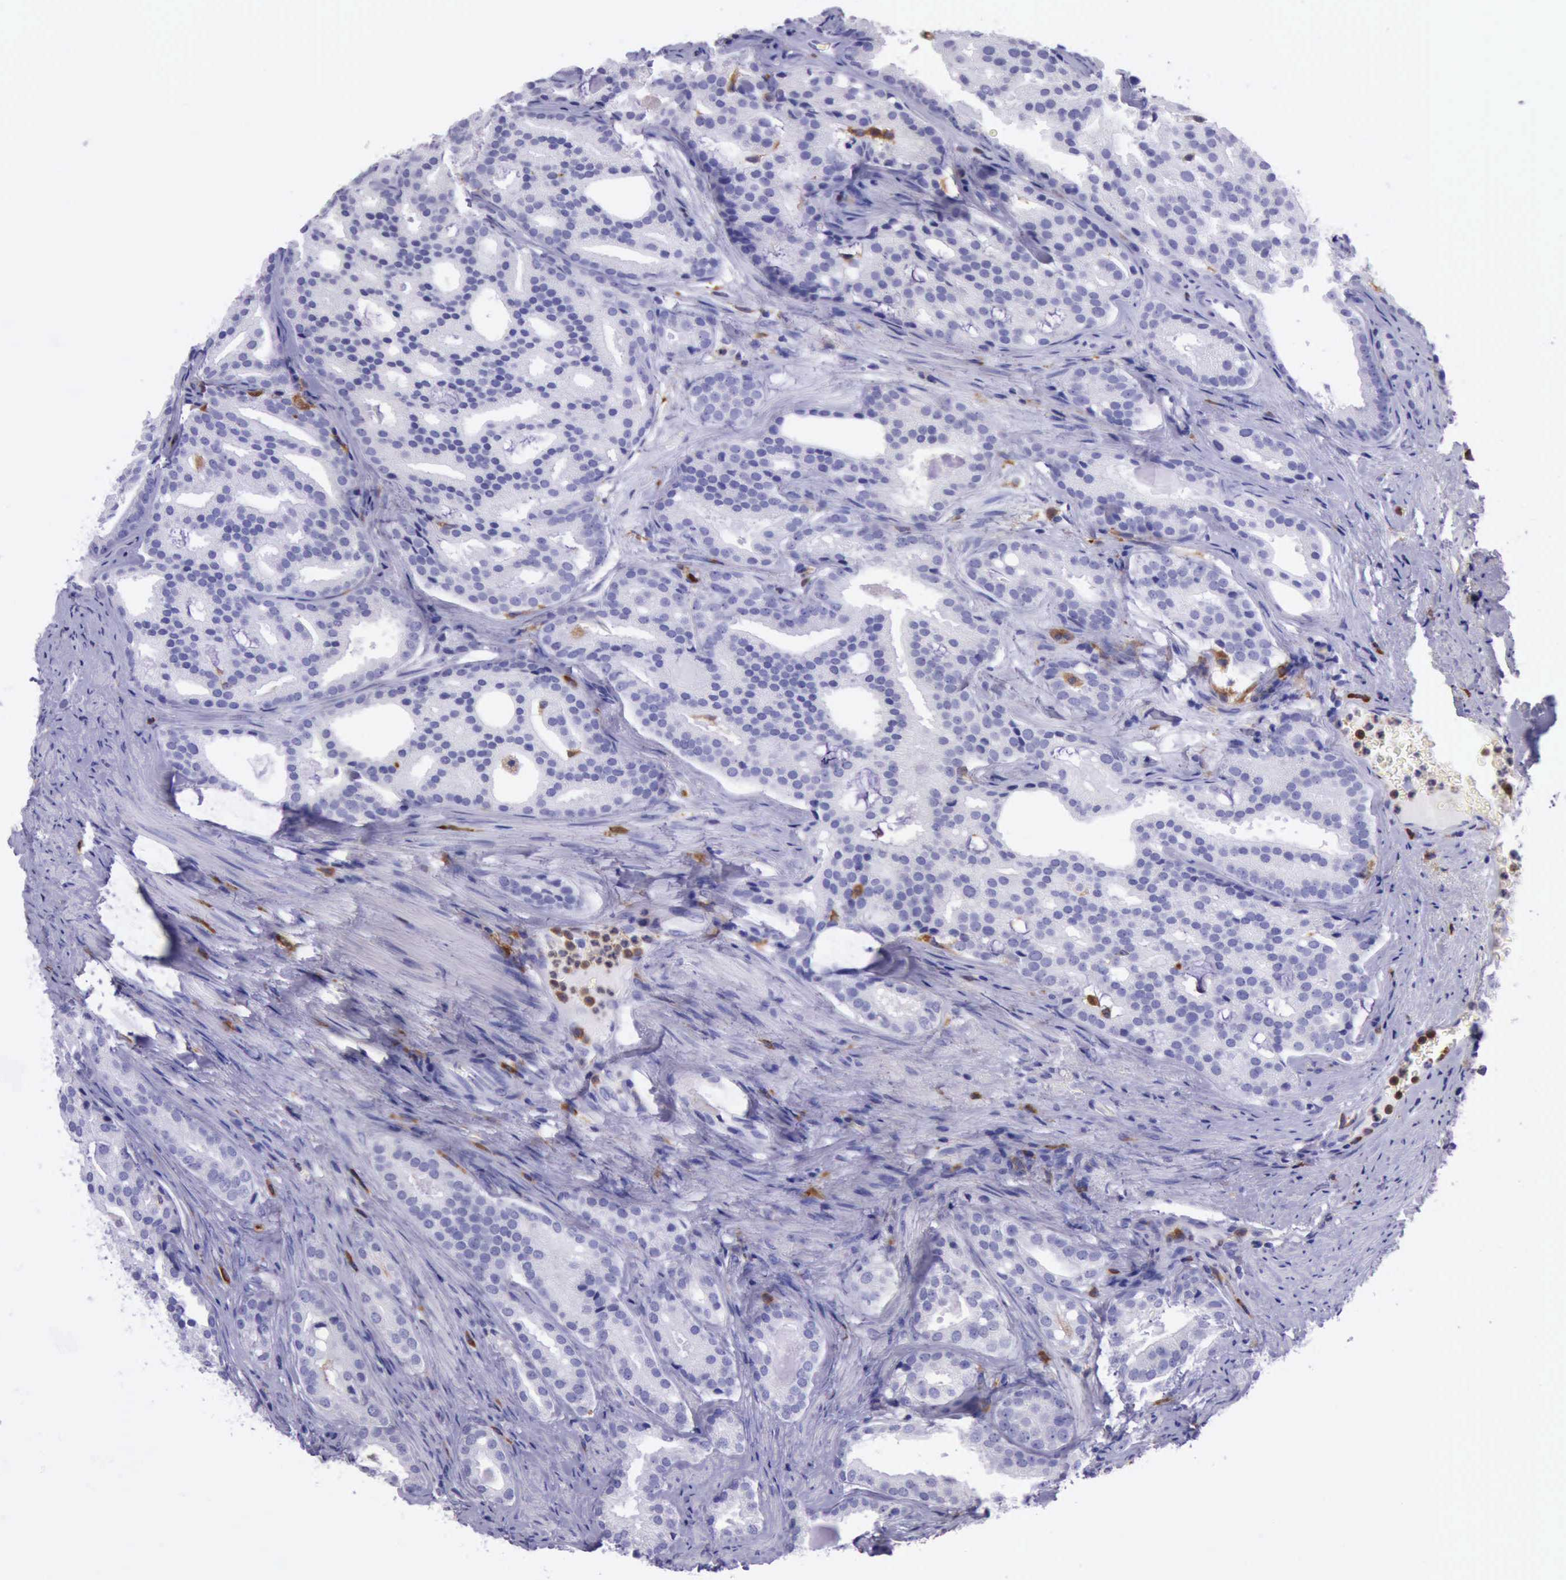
{"staining": {"intensity": "negative", "quantity": "none", "location": "none"}, "tissue": "prostate cancer", "cell_type": "Tumor cells", "image_type": "cancer", "snomed": [{"axis": "morphology", "description": "Adenocarcinoma, High grade"}, {"axis": "topography", "description": "Prostate"}], "caption": "This is an IHC photomicrograph of human high-grade adenocarcinoma (prostate). There is no staining in tumor cells.", "gene": "BTK", "patient": {"sex": "male", "age": 64}}